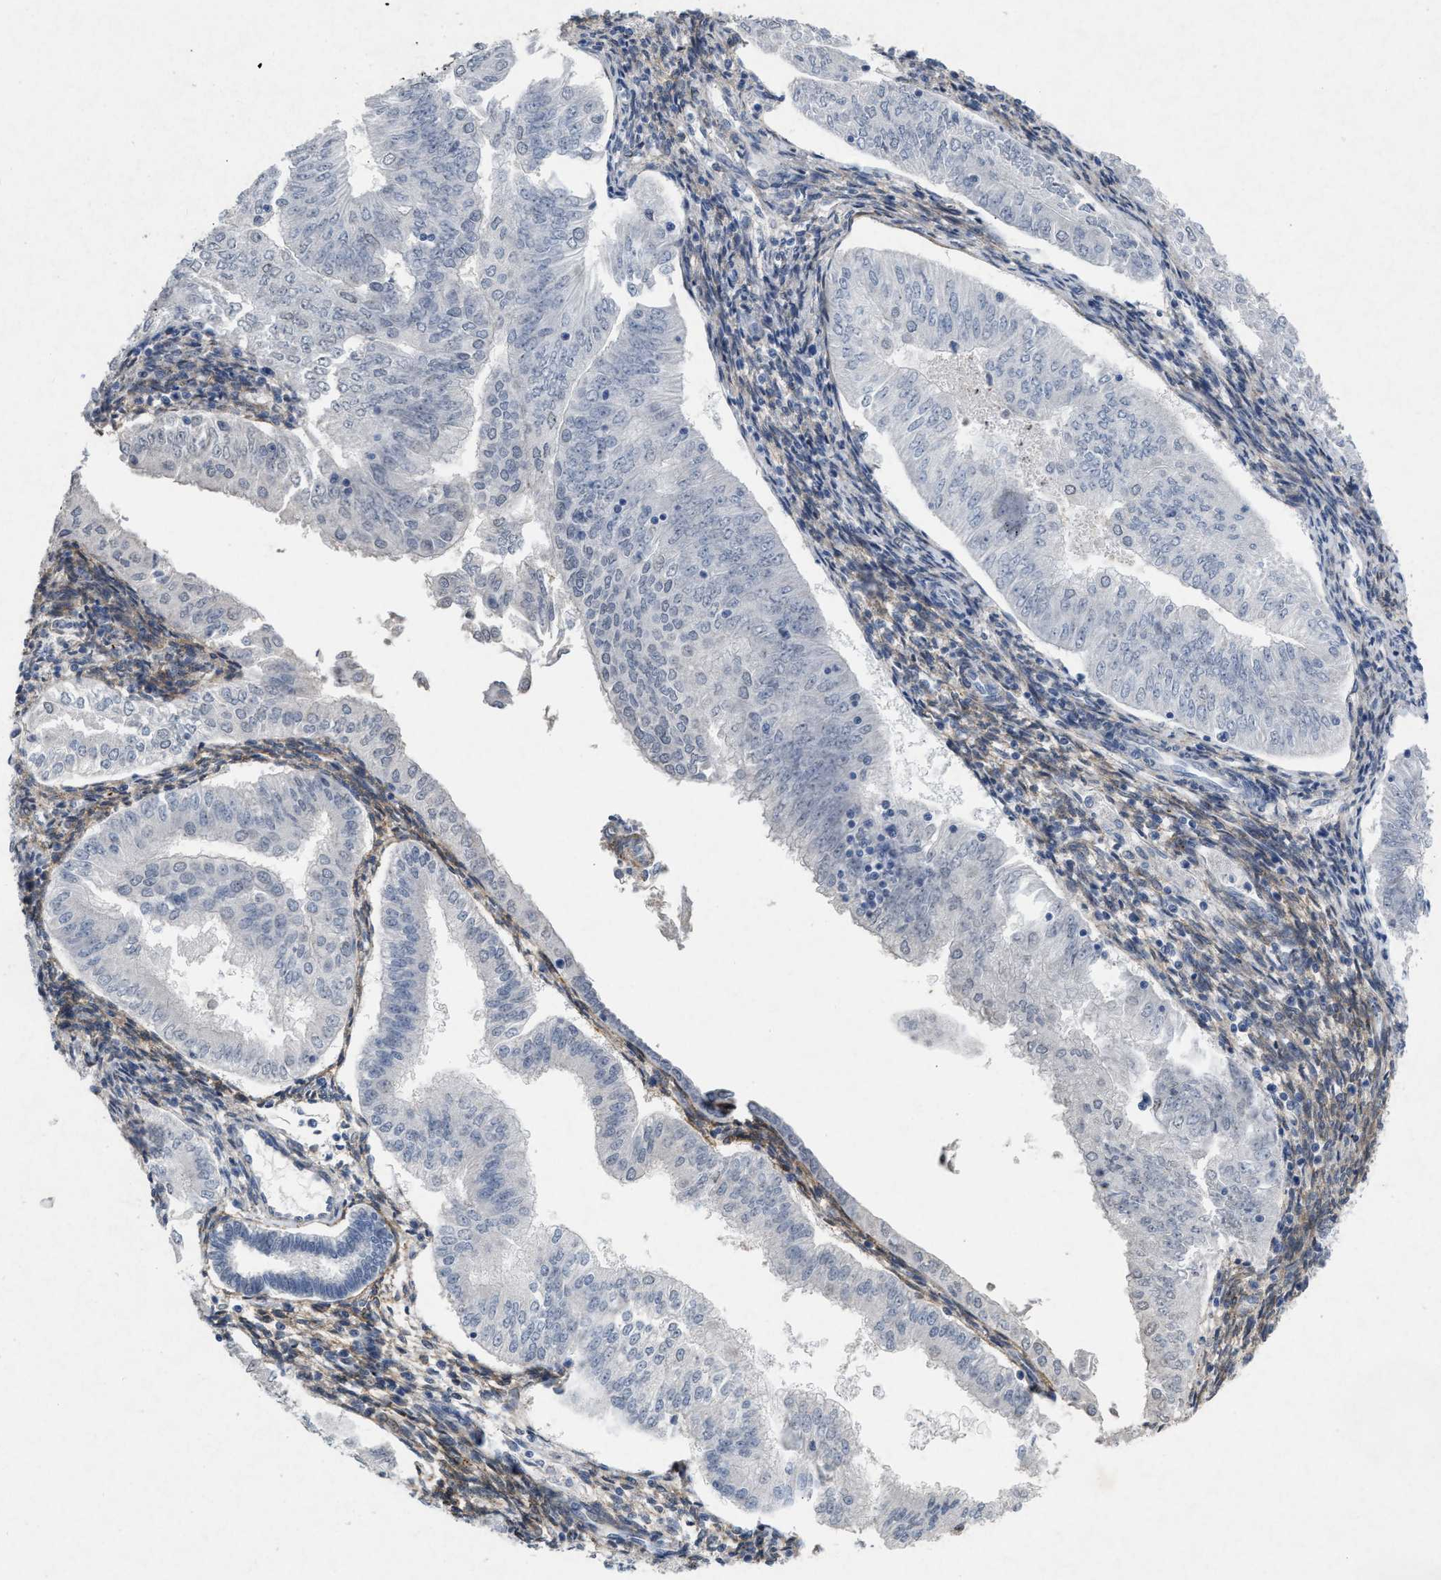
{"staining": {"intensity": "negative", "quantity": "none", "location": "none"}, "tissue": "endometrial cancer", "cell_type": "Tumor cells", "image_type": "cancer", "snomed": [{"axis": "morphology", "description": "Normal tissue, NOS"}, {"axis": "morphology", "description": "Adenocarcinoma, NOS"}, {"axis": "topography", "description": "Endometrium"}], "caption": "This is a micrograph of IHC staining of endometrial cancer (adenocarcinoma), which shows no positivity in tumor cells.", "gene": "PDGFRA", "patient": {"sex": "female", "age": 53}}